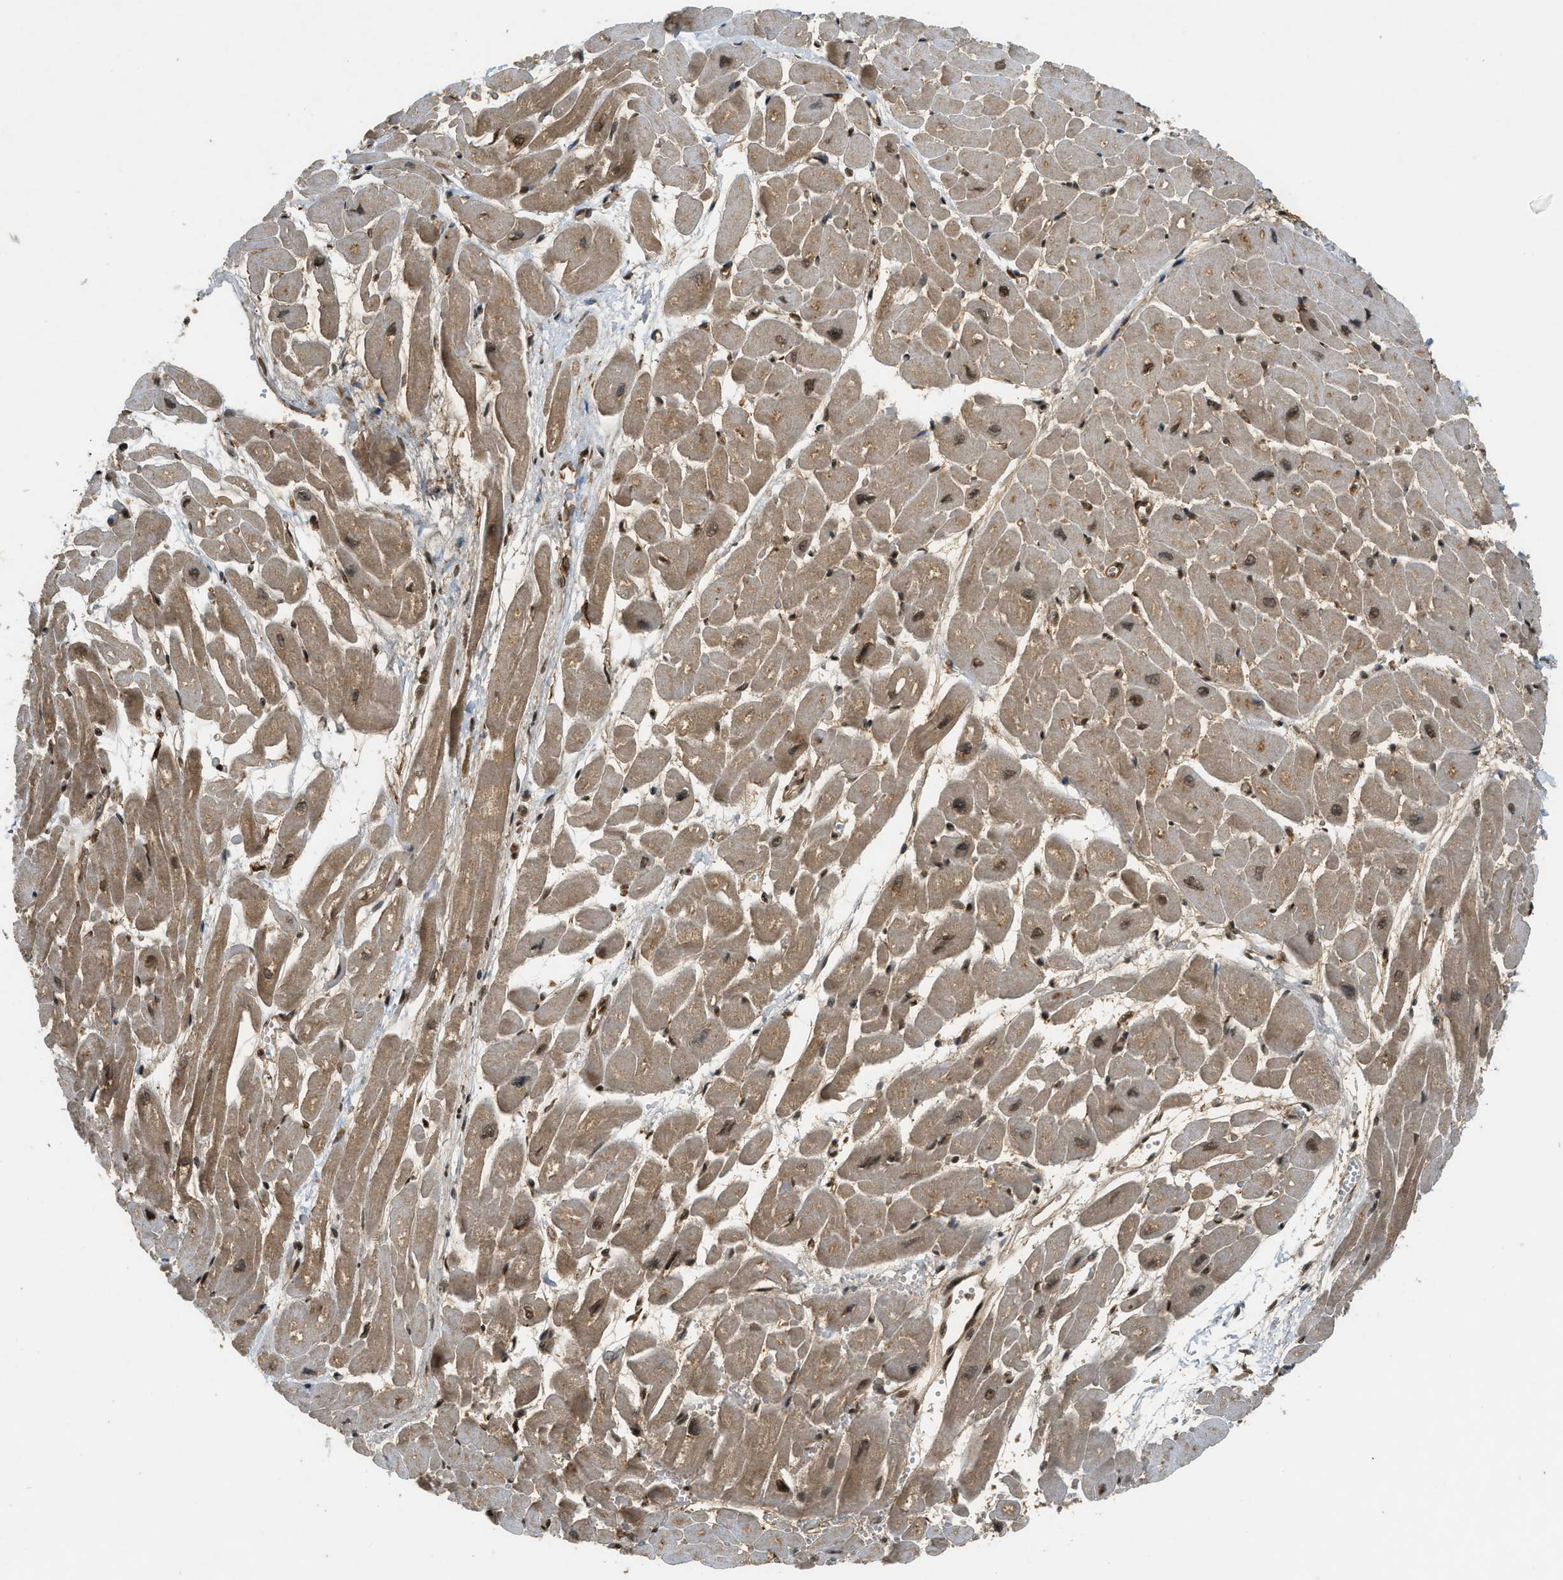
{"staining": {"intensity": "moderate", "quantity": ">75%", "location": "cytoplasmic/membranous,nuclear"}, "tissue": "heart muscle", "cell_type": "Cardiomyocytes", "image_type": "normal", "snomed": [{"axis": "morphology", "description": "Normal tissue, NOS"}, {"axis": "topography", "description": "Heart"}], "caption": "Immunohistochemical staining of normal heart muscle shows >75% levels of moderate cytoplasmic/membranous,nuclear protein staining in about >75% of cardiomyocytes. Immunohistochemistry stains the protein in brown and the nuclei are stained blue.", "gene": "EIF2AK3", "patient": {"sex": "male", "age": 45}}